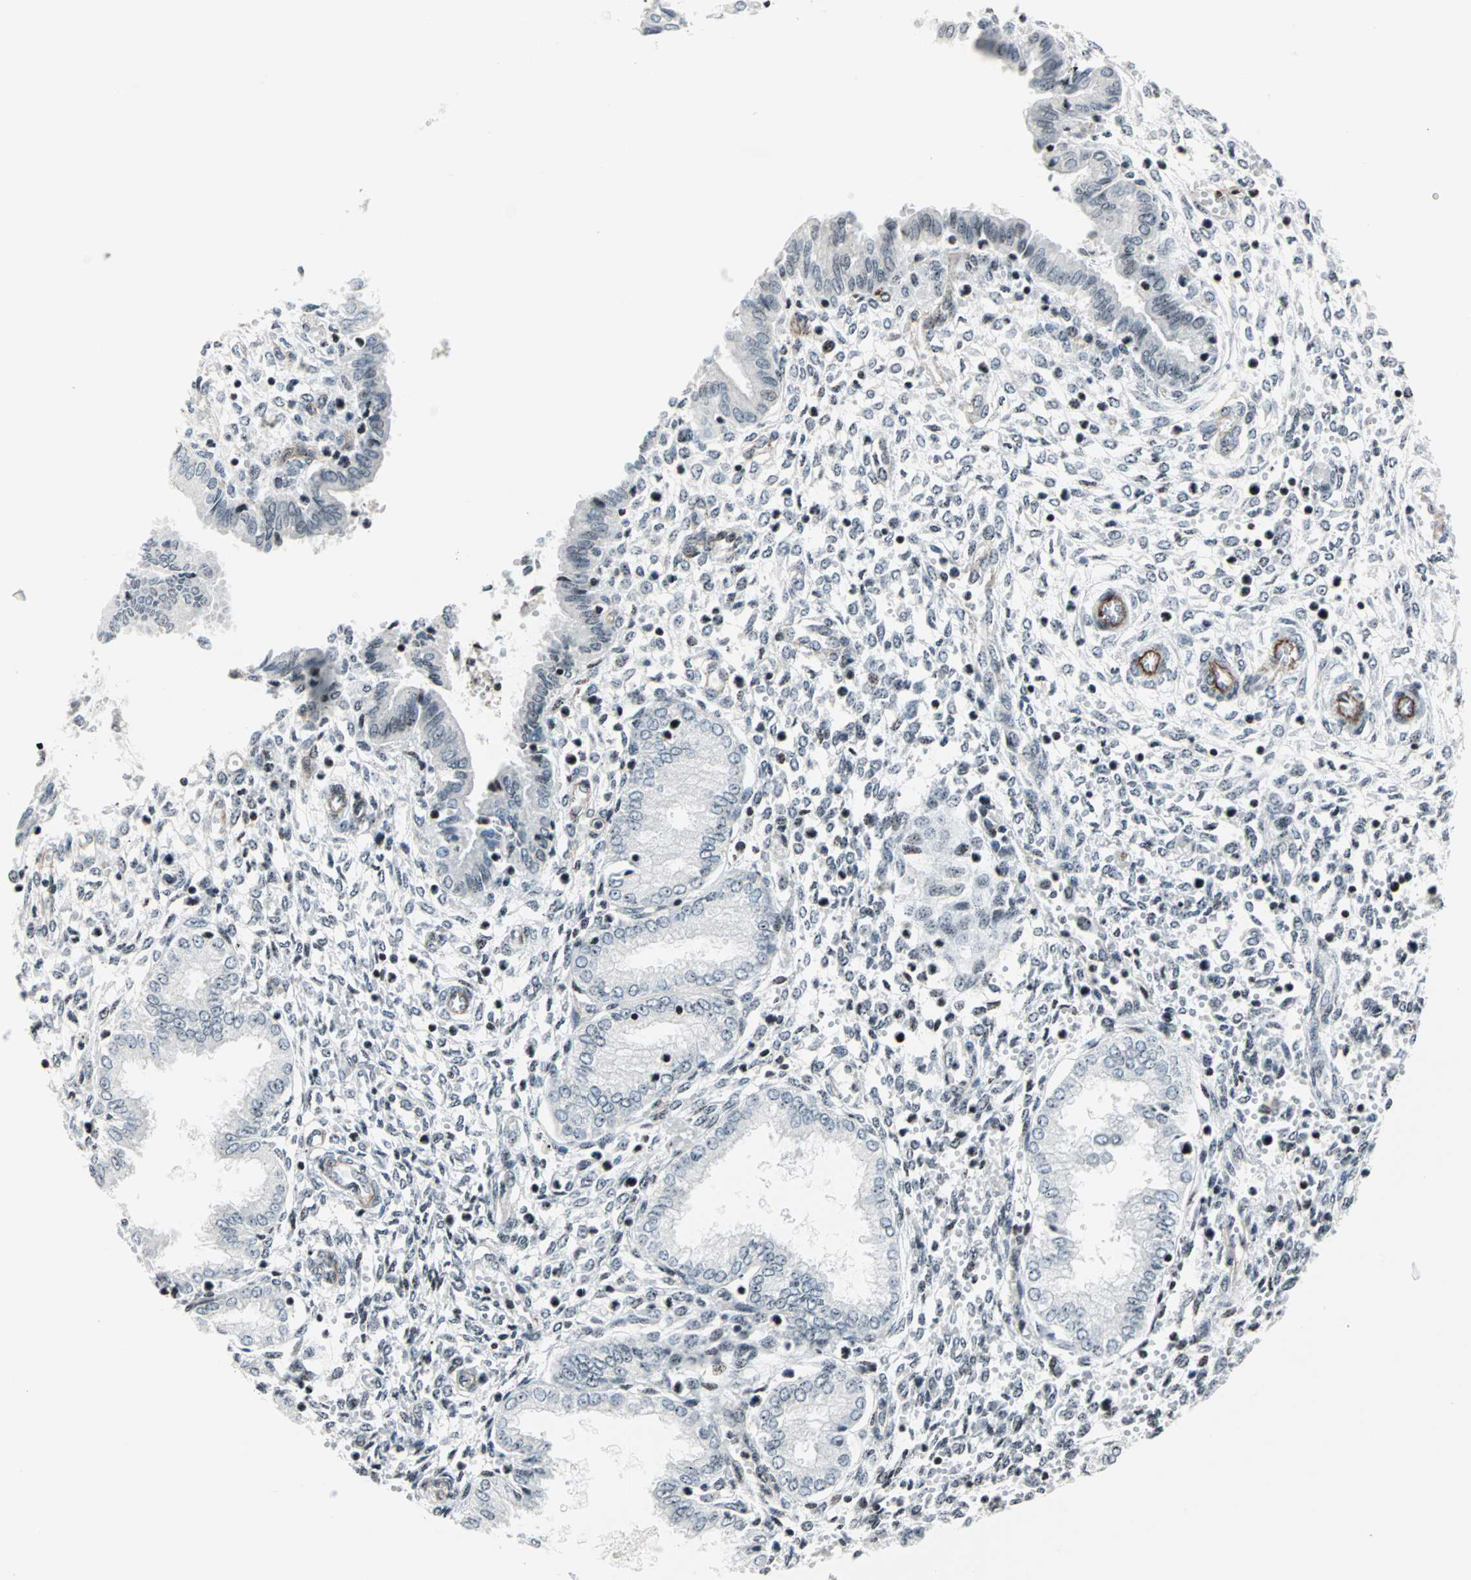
{"staining": {"intensity": "weak", "quantity": "<25%", "location": "nuclear"}, "tissue": "endometrium", "cell_type": "Cells in endometrial stroma", "image_type": "normal", "snomed": [{"axis": "morphology", "description": "Normal tissue, NOS"}, {"axis": "topography", "description": "Endometrium"}], "caption": "Immunohistochemistry image of normal endometrium: endometrium stained with DAB (3,3'-diaminobenzidine) displays no significant protein positivity in cells in endometrial stroma. (DAB (3,3'-diaminobenzidine) immunohistochemistry visualized using brightfield microscopy, high magnification).", "gene": "CENPA", "patient": {"sex": "female", "age": 33}}